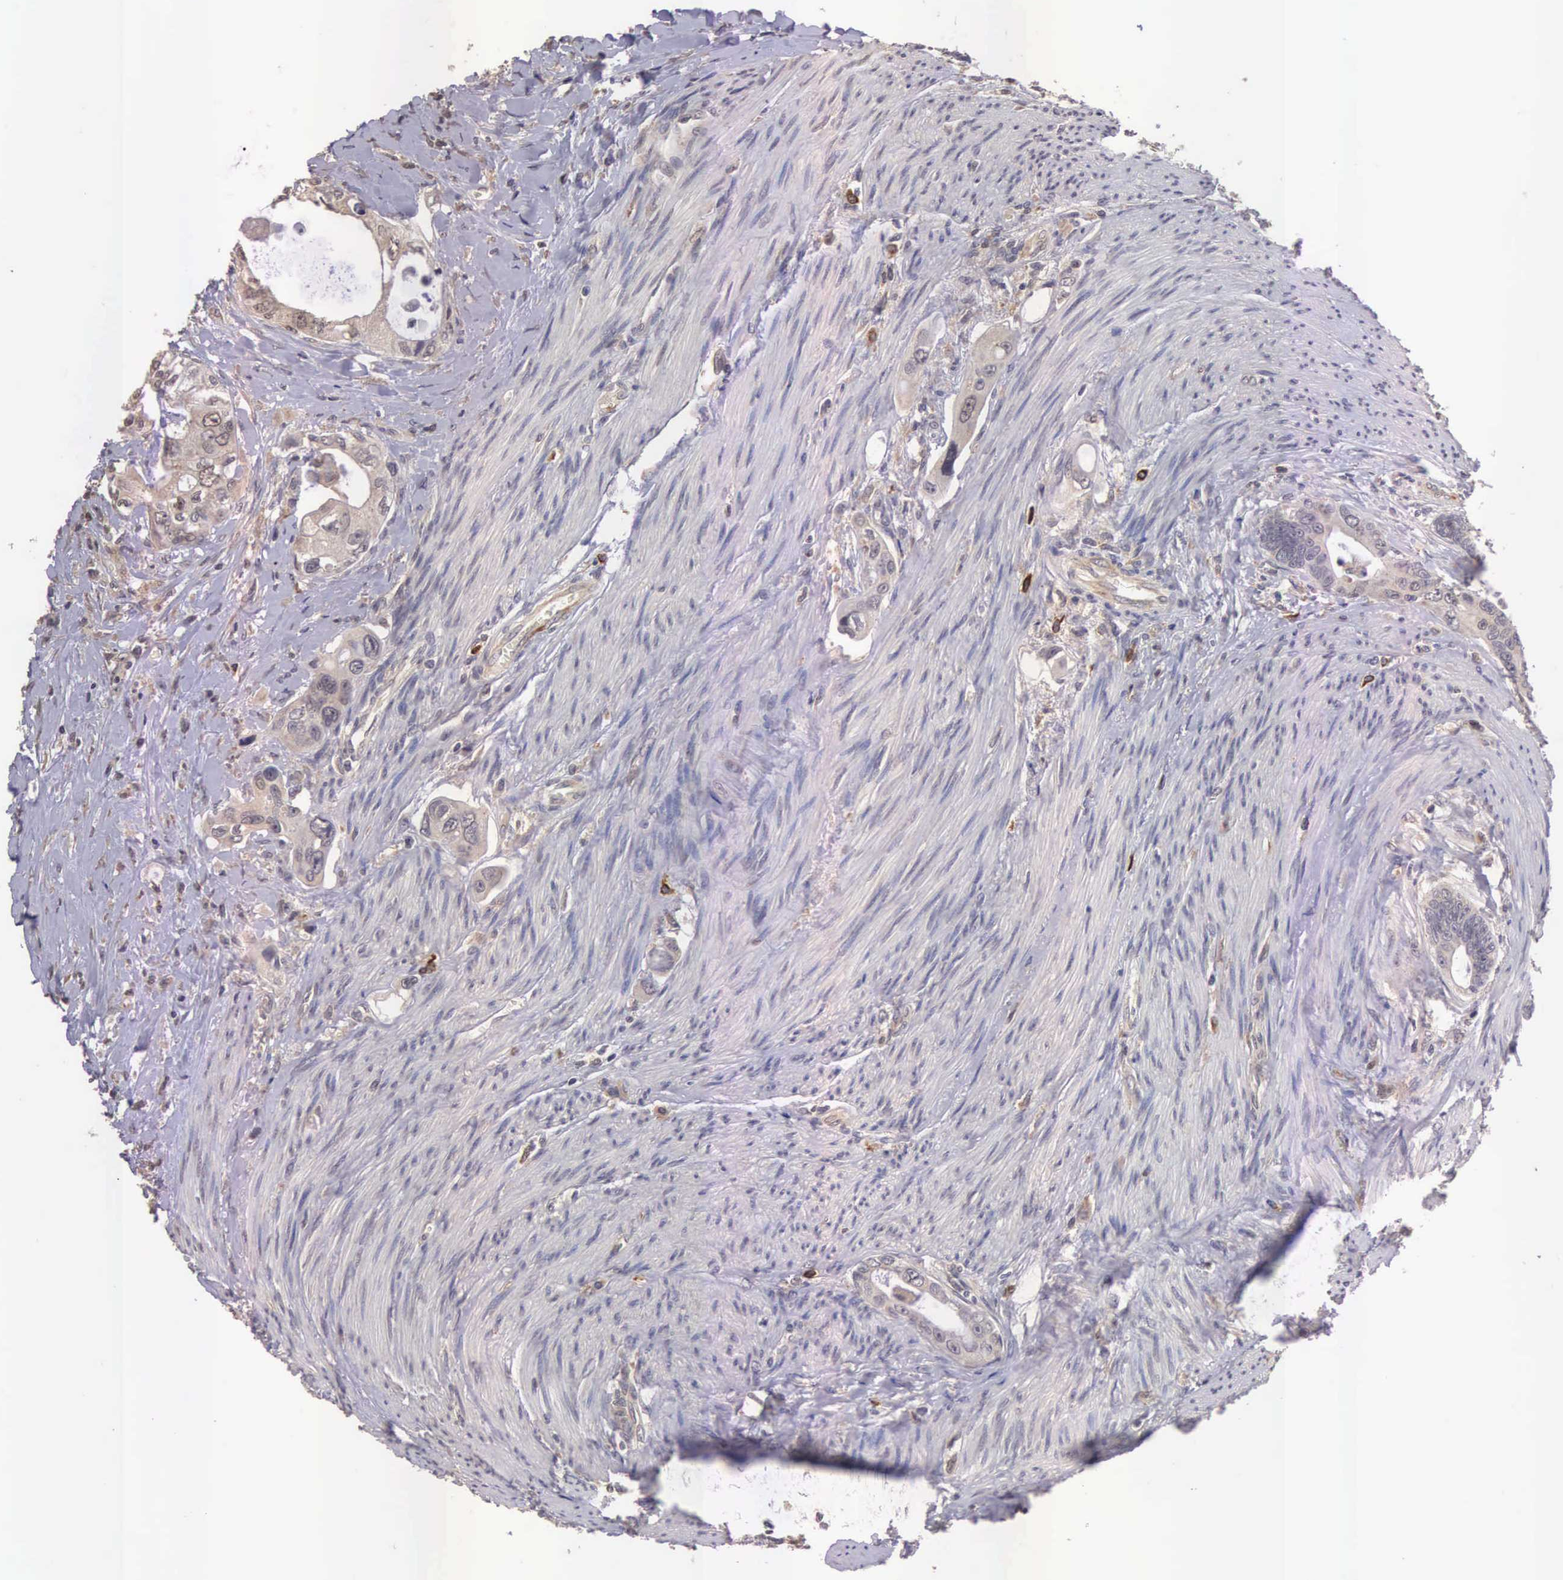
{"staining": {"intensity": "negative", "quantity": "none", "location": "none"}, "tissue": "colorectal cancer", "cell_type": "Tumor cells", "image_type": "cancer", "snomed": [{"axis": "morphology", "description": "Adenocarcinoma, NOS"}, {"axis": "topography", "description": "Rectum"}], "caption": "This is a photomicrograph of IHC staining of colorectal adenocarcinoma, which shows no positivity in tumor cells.", "gene": "CDC45", "patient": {"sex": "female", "age": 57}}